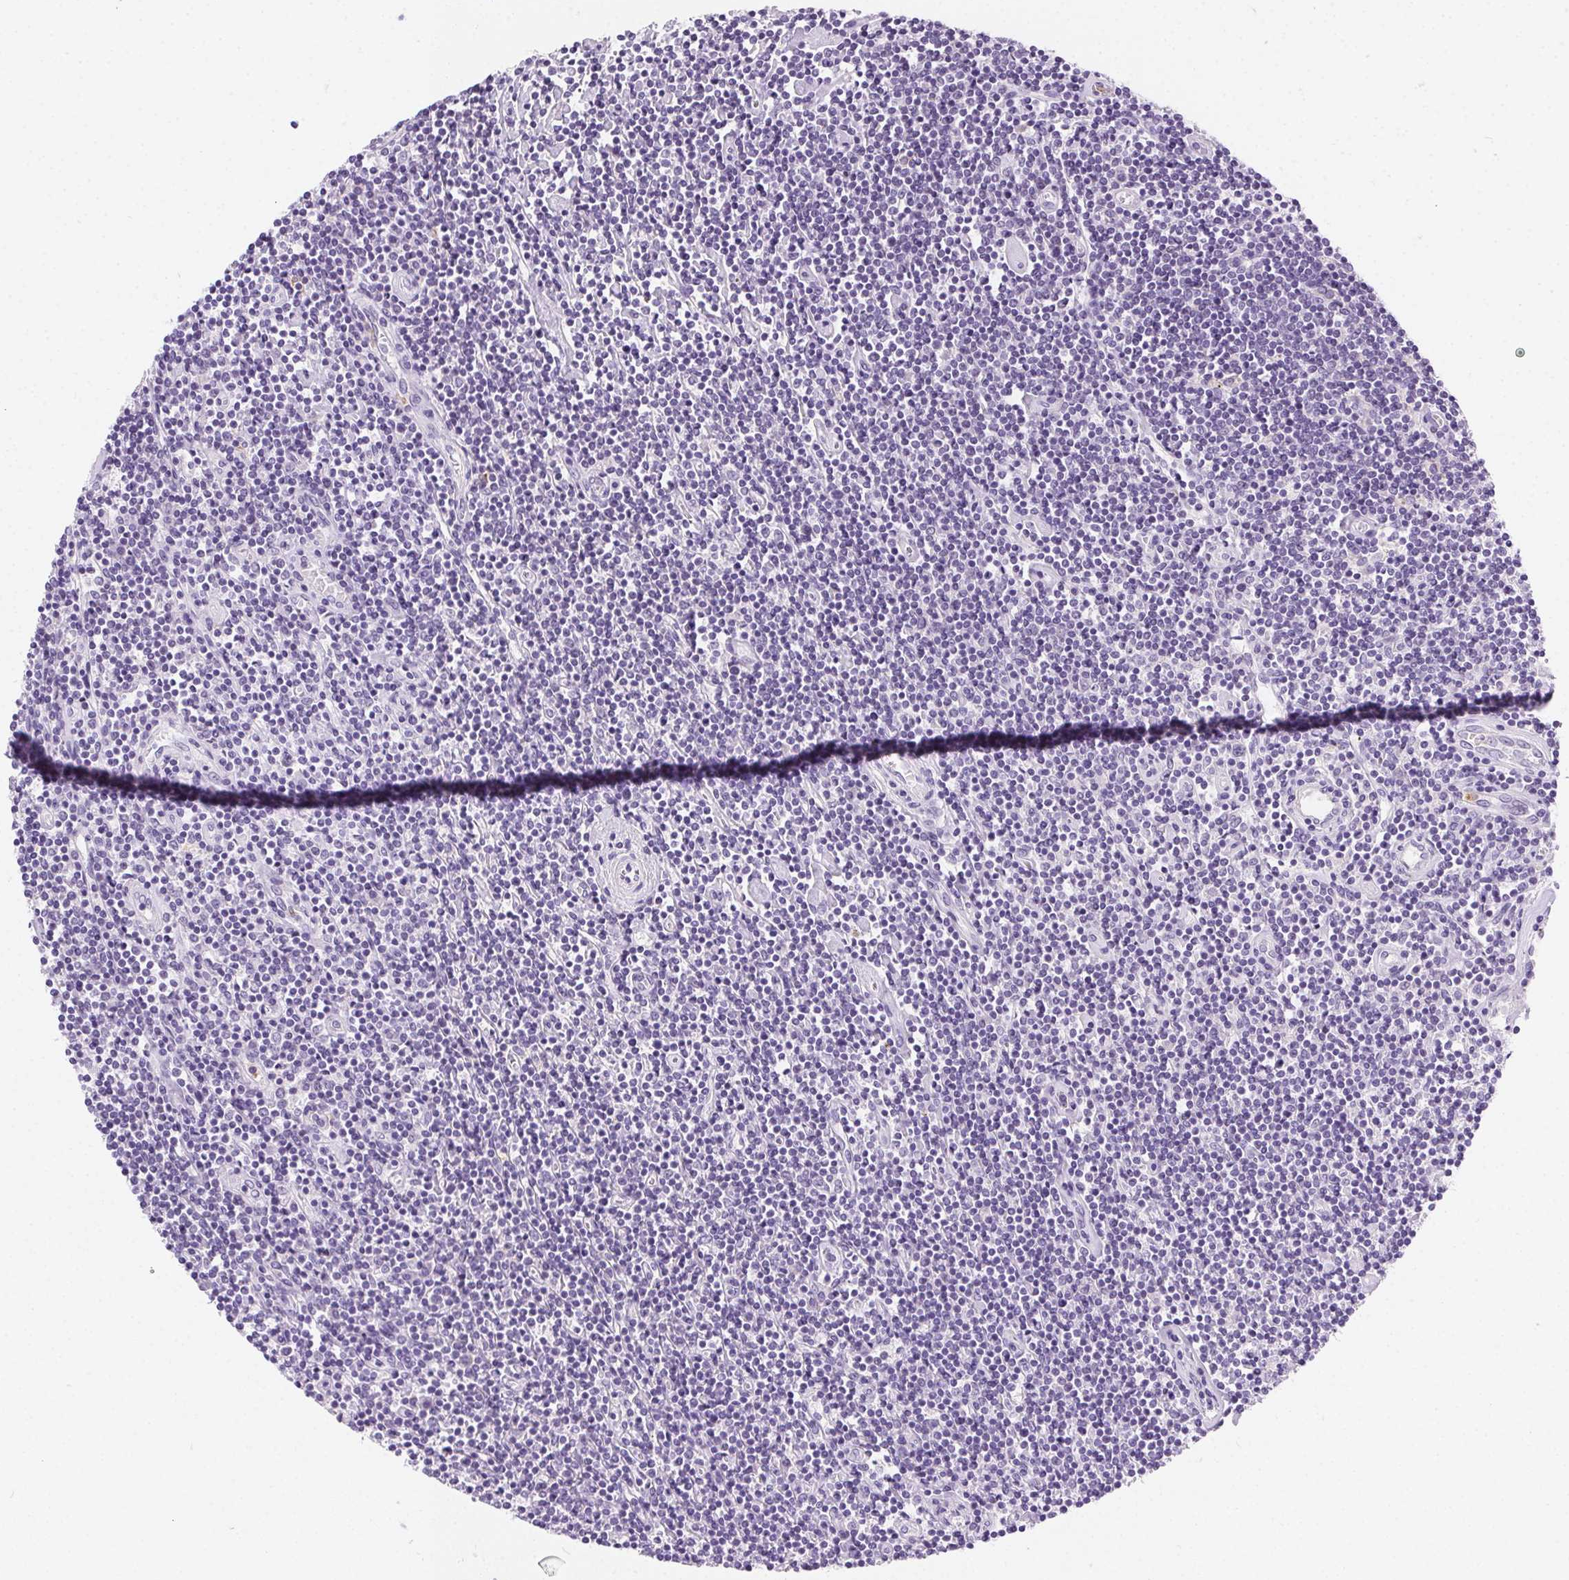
{"staining": {"intensity": "negative", "quantity": "none", "location": "none"}, "tissue": "lymphoma", "cell_type": "Tumor cells", "image_type": "cancer", "snomed": [{"axis": "morphology", "description": "Hodgkin's disease, NOS"}, {"axis": "topography", "description": "Lymph node"}], "caption": "The micrograph shows no significant expression in tumor cells of Hodgkin's disease.", "gene": "SSTR4", "patient": {"sex": "male", "age": 40}}